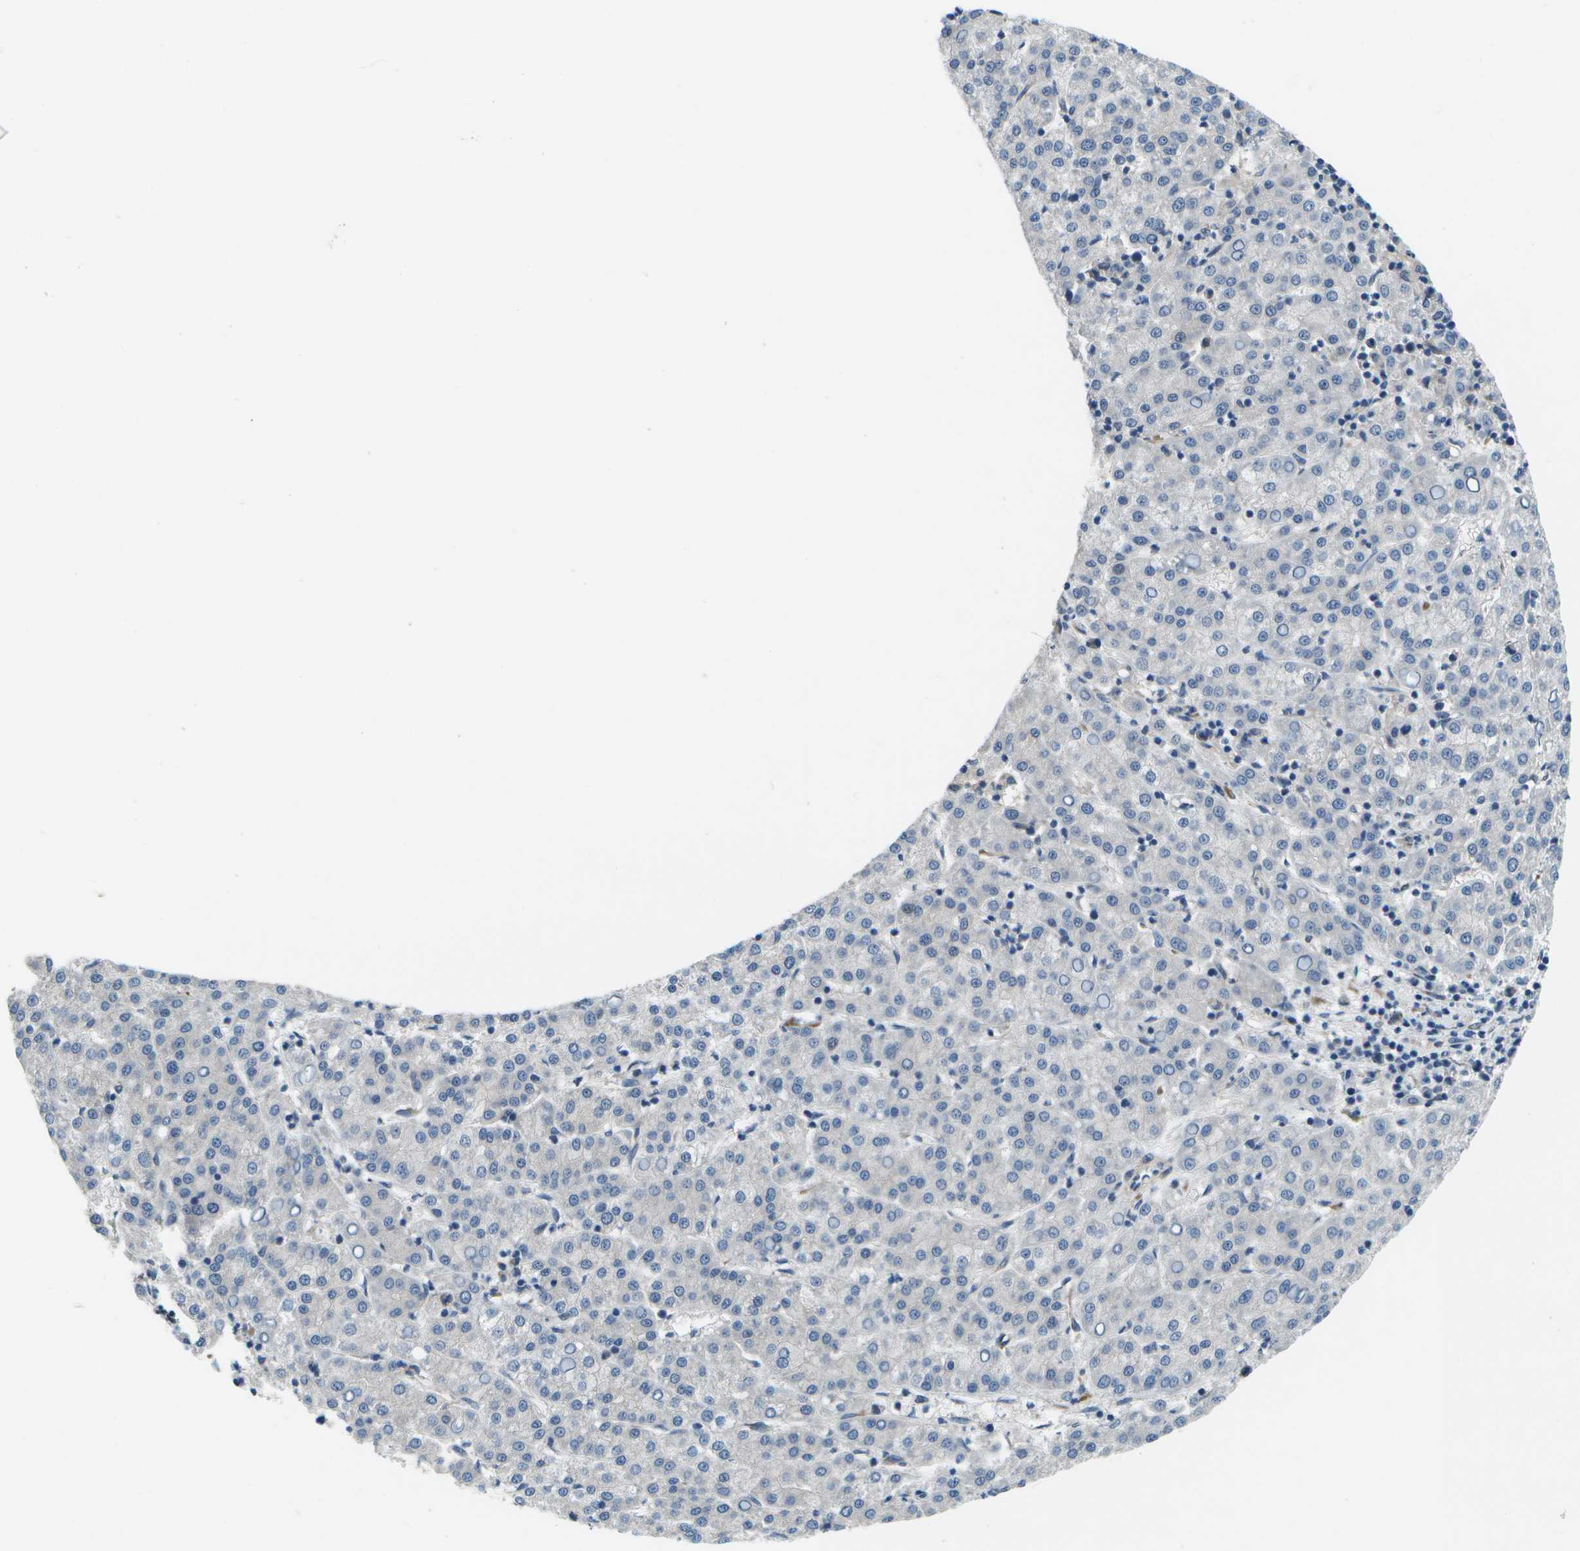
{"staining": {"intensity": "negative", "quantity": "none", "location": "none"}, "tissue": "liver cancer", "cell_type": "Tumor cells", "image_type": "cancer", "snomed": [{"axis": "morphology", "description": "Carcinoma, Hepatocellular, NOS"}, {"axis": "topography", "description": "Liver"}], "caption": "An immunohistochemistry (IHC) histopathology image of hepatocellular carcinoma (liver) is shown. There is no staining in tumor cells of hepatocellular carcinoma (liver).", "gene": "P3H1", "patient": {"sex": "female", "age": 58}}